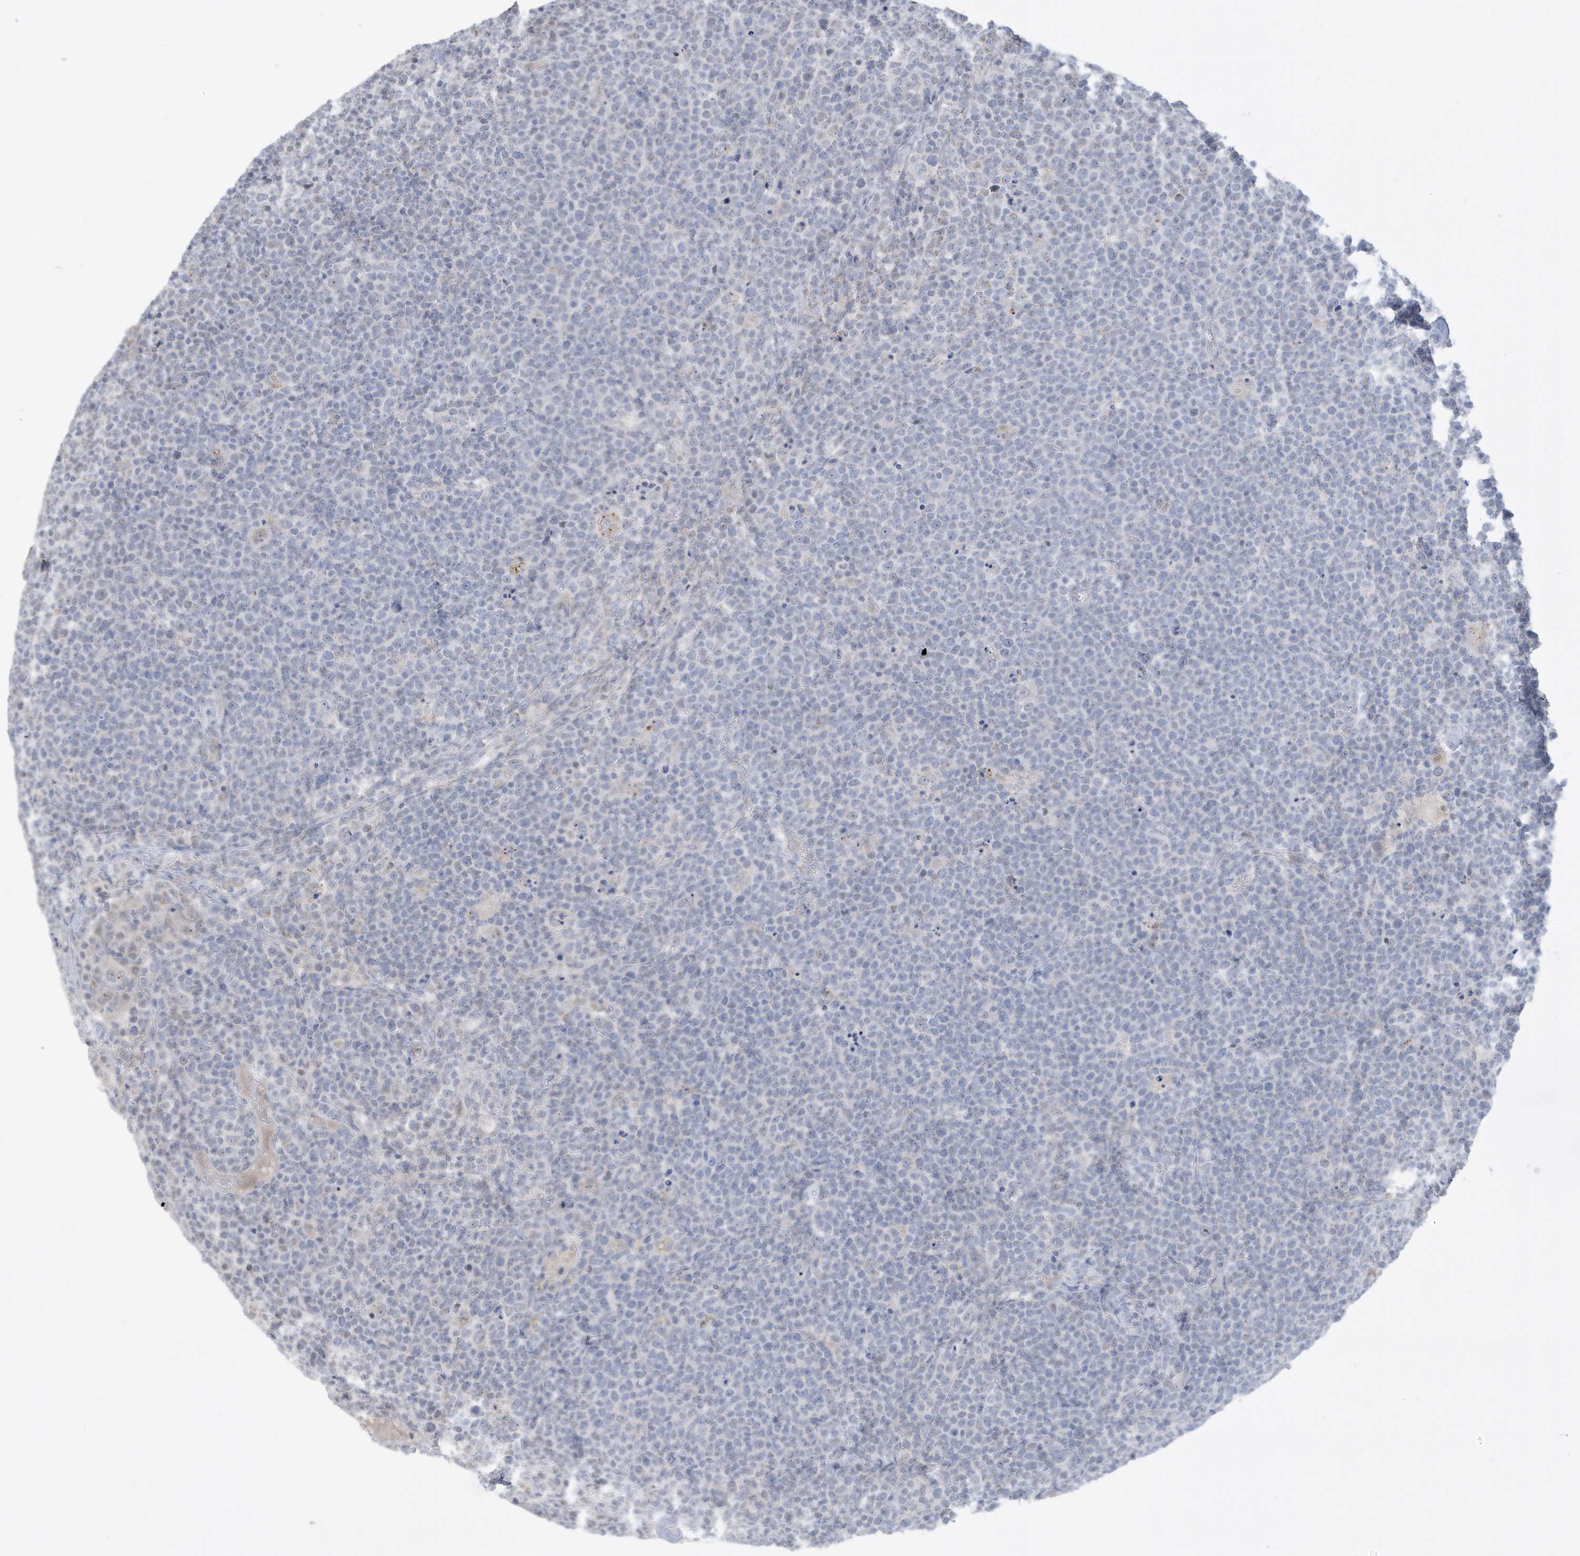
{"staining": {"intensity": "negative", "quantity": "none", "location": "none"}, "tissue": "lymphoma", "cell_type": "Tumor cells", "image_type": "cancer", "snomed": [{"axis": "morphology", "description": "Malignant lymphoma, non-Hodgkin's type, High grade"}, {"axis": "topography", "description": "Lymph node"}], "caption": "The immunohistochemistry (IHC) image has no significant positivity in tumor cells of malignant lymphoma, non-Hodgkin's type (high-grade) tissue.", "gene": "FNDC1", "patient": {"sex": "male", "age": 61}}